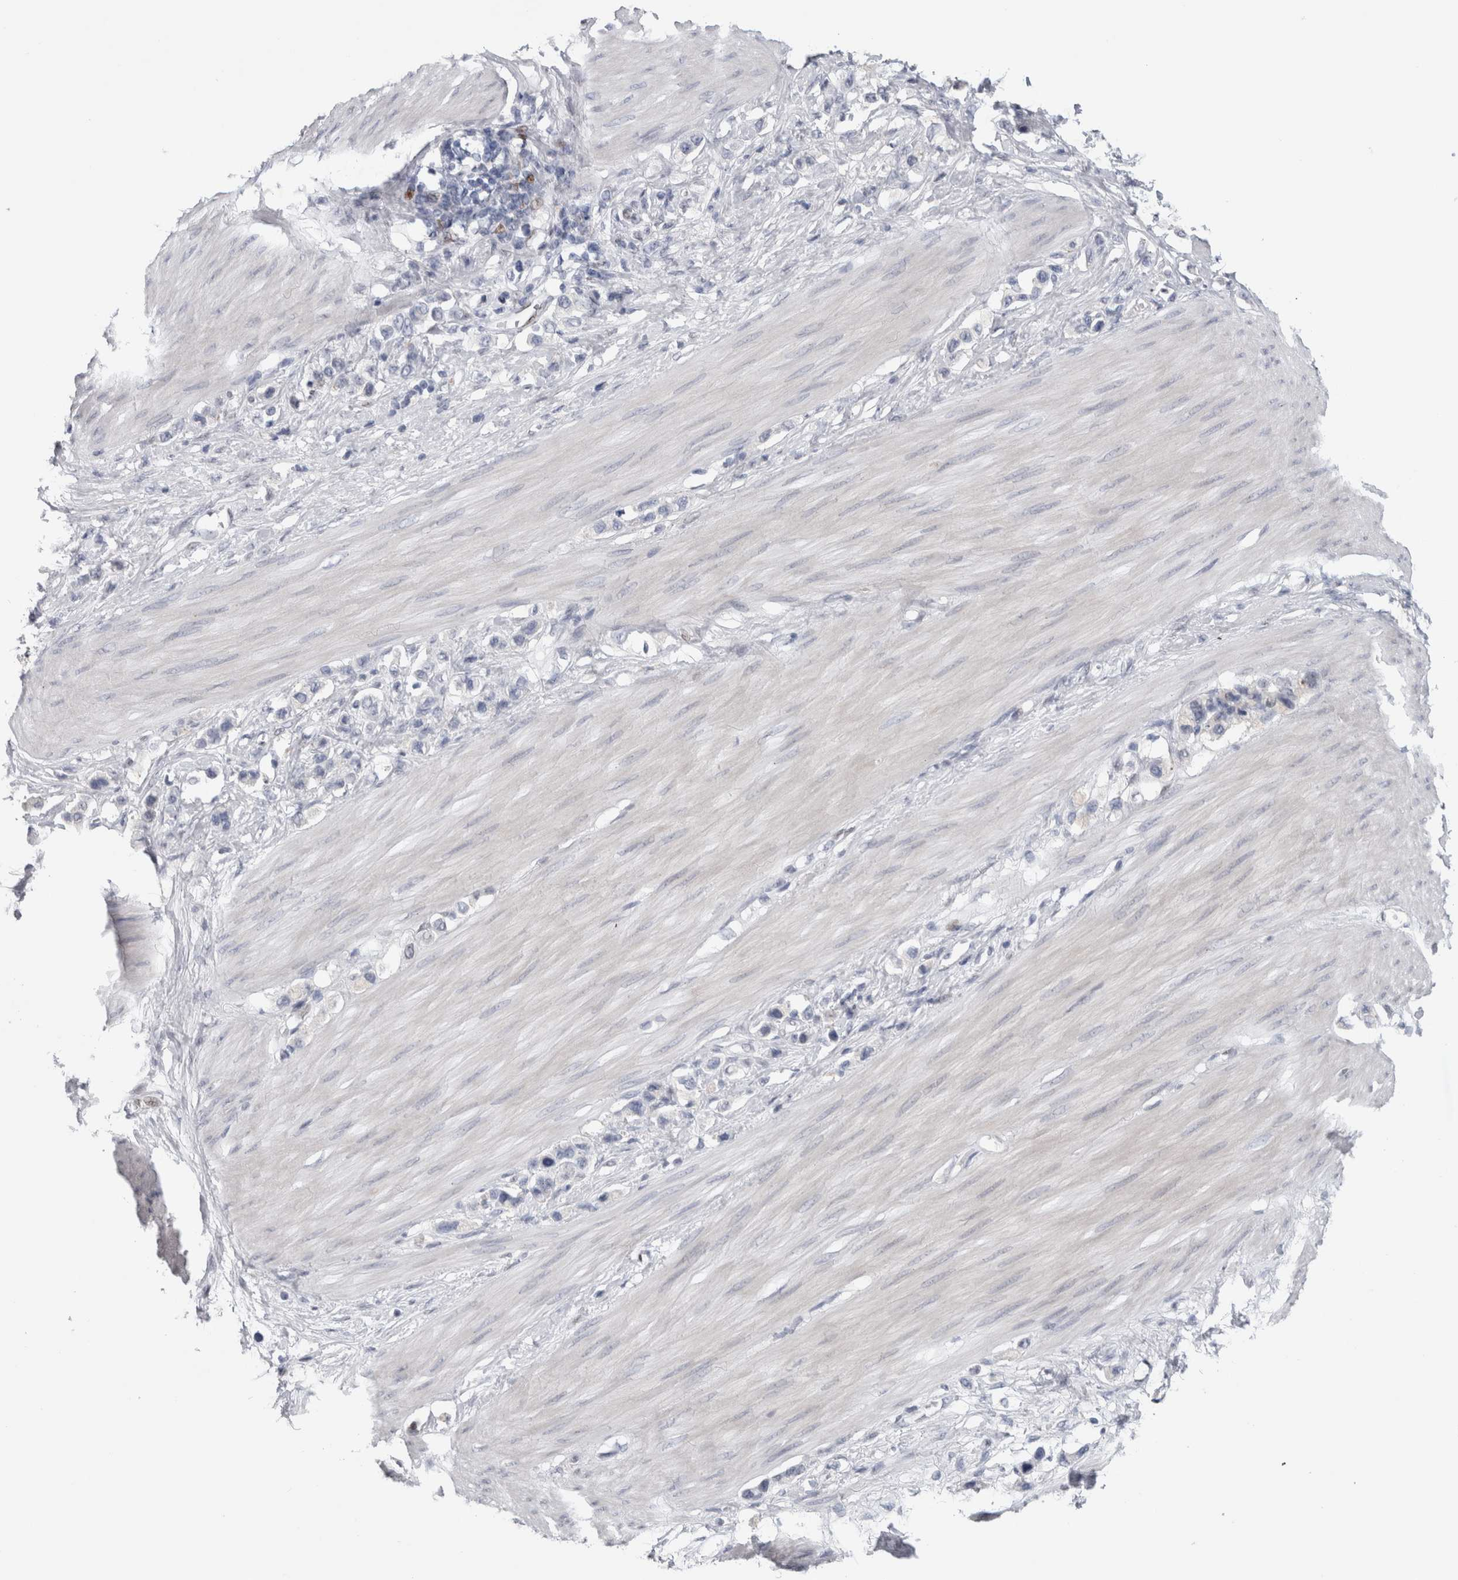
{"staining": {"intensity": "negative", "quantity": "none", "location": "none"}, "tissue": "stomach cancer", "cell_type": "Tumor cells", "image_type": "cancer", "snomed": [{"axis": "morphology", "description": "Adenocarcinoma, NOS"}, {"axis": "topography", "description": "Stomach"}], "caption": "High magnification brightfield microscopy of stomach cancer (adenocarcinoma) stained with DAB (3,3'-diaminobenzidine) (brown) and counterstained with hematoxylin (blue): tumor cells show no significant positivity.", "gene": "IL33", "patient": {"sex": "female", "age": 65}}